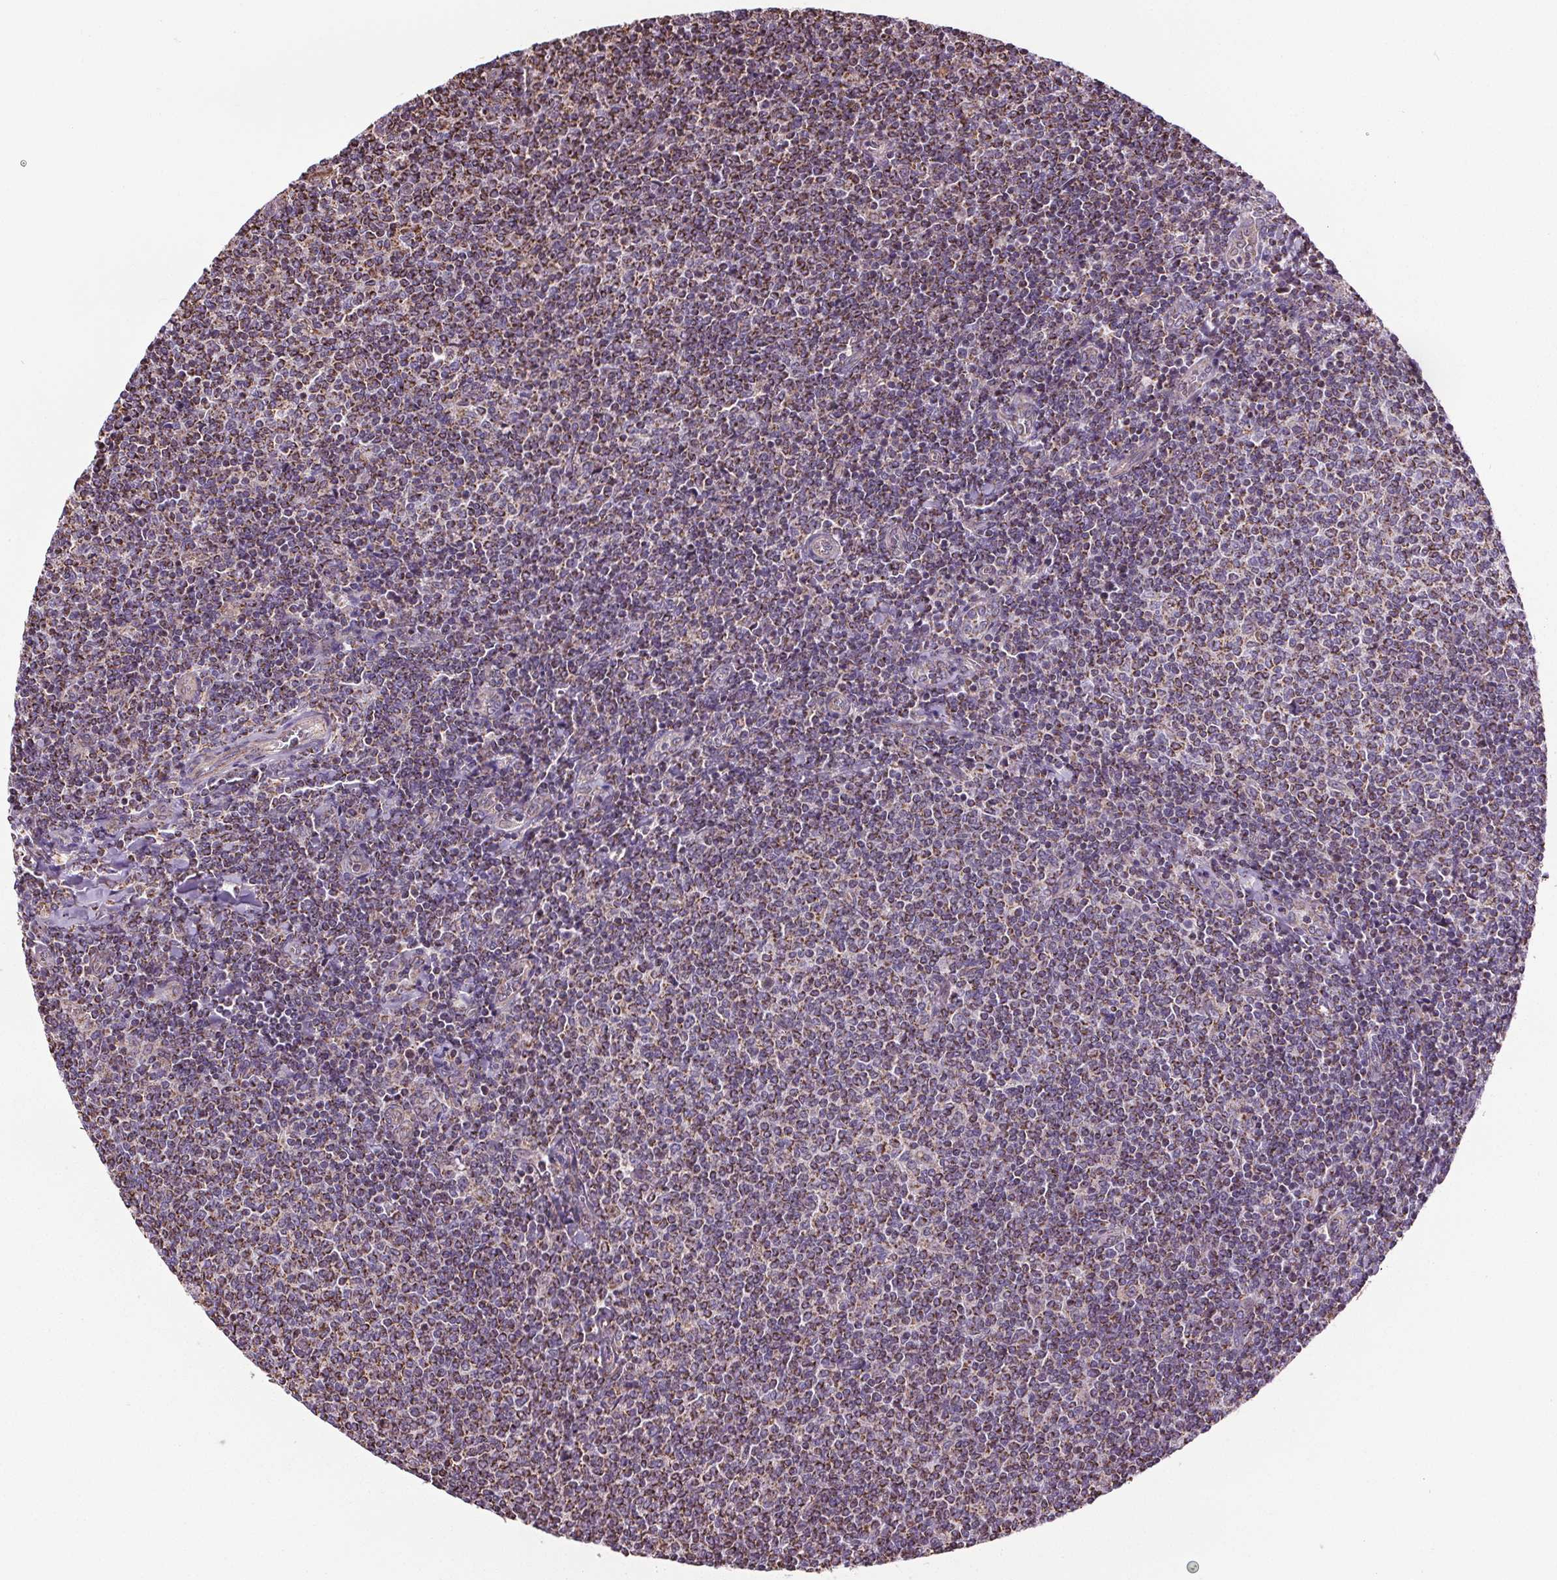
{"staining": {"intensity": "weak", "quantity": ">75%", "location": "cytoplasmic/membranous"}, "tissue": "lymphoma", "cell_type": "Tumor cells", "image_type": "cancer", "snomed": [{"axis": "morphology", "description": "Malignant lymphoma, non-Hodgkin's type, Low grade"}, {"axis": "topography", "description": "Lymph node"}], "caption": "Weak cytoplasmic/membranous protein expression is appreciated in approximately >75% of tumor cells in lymphoma.", "gene": "ZNF548", "patient": {"sex": "male", "age": 52}}